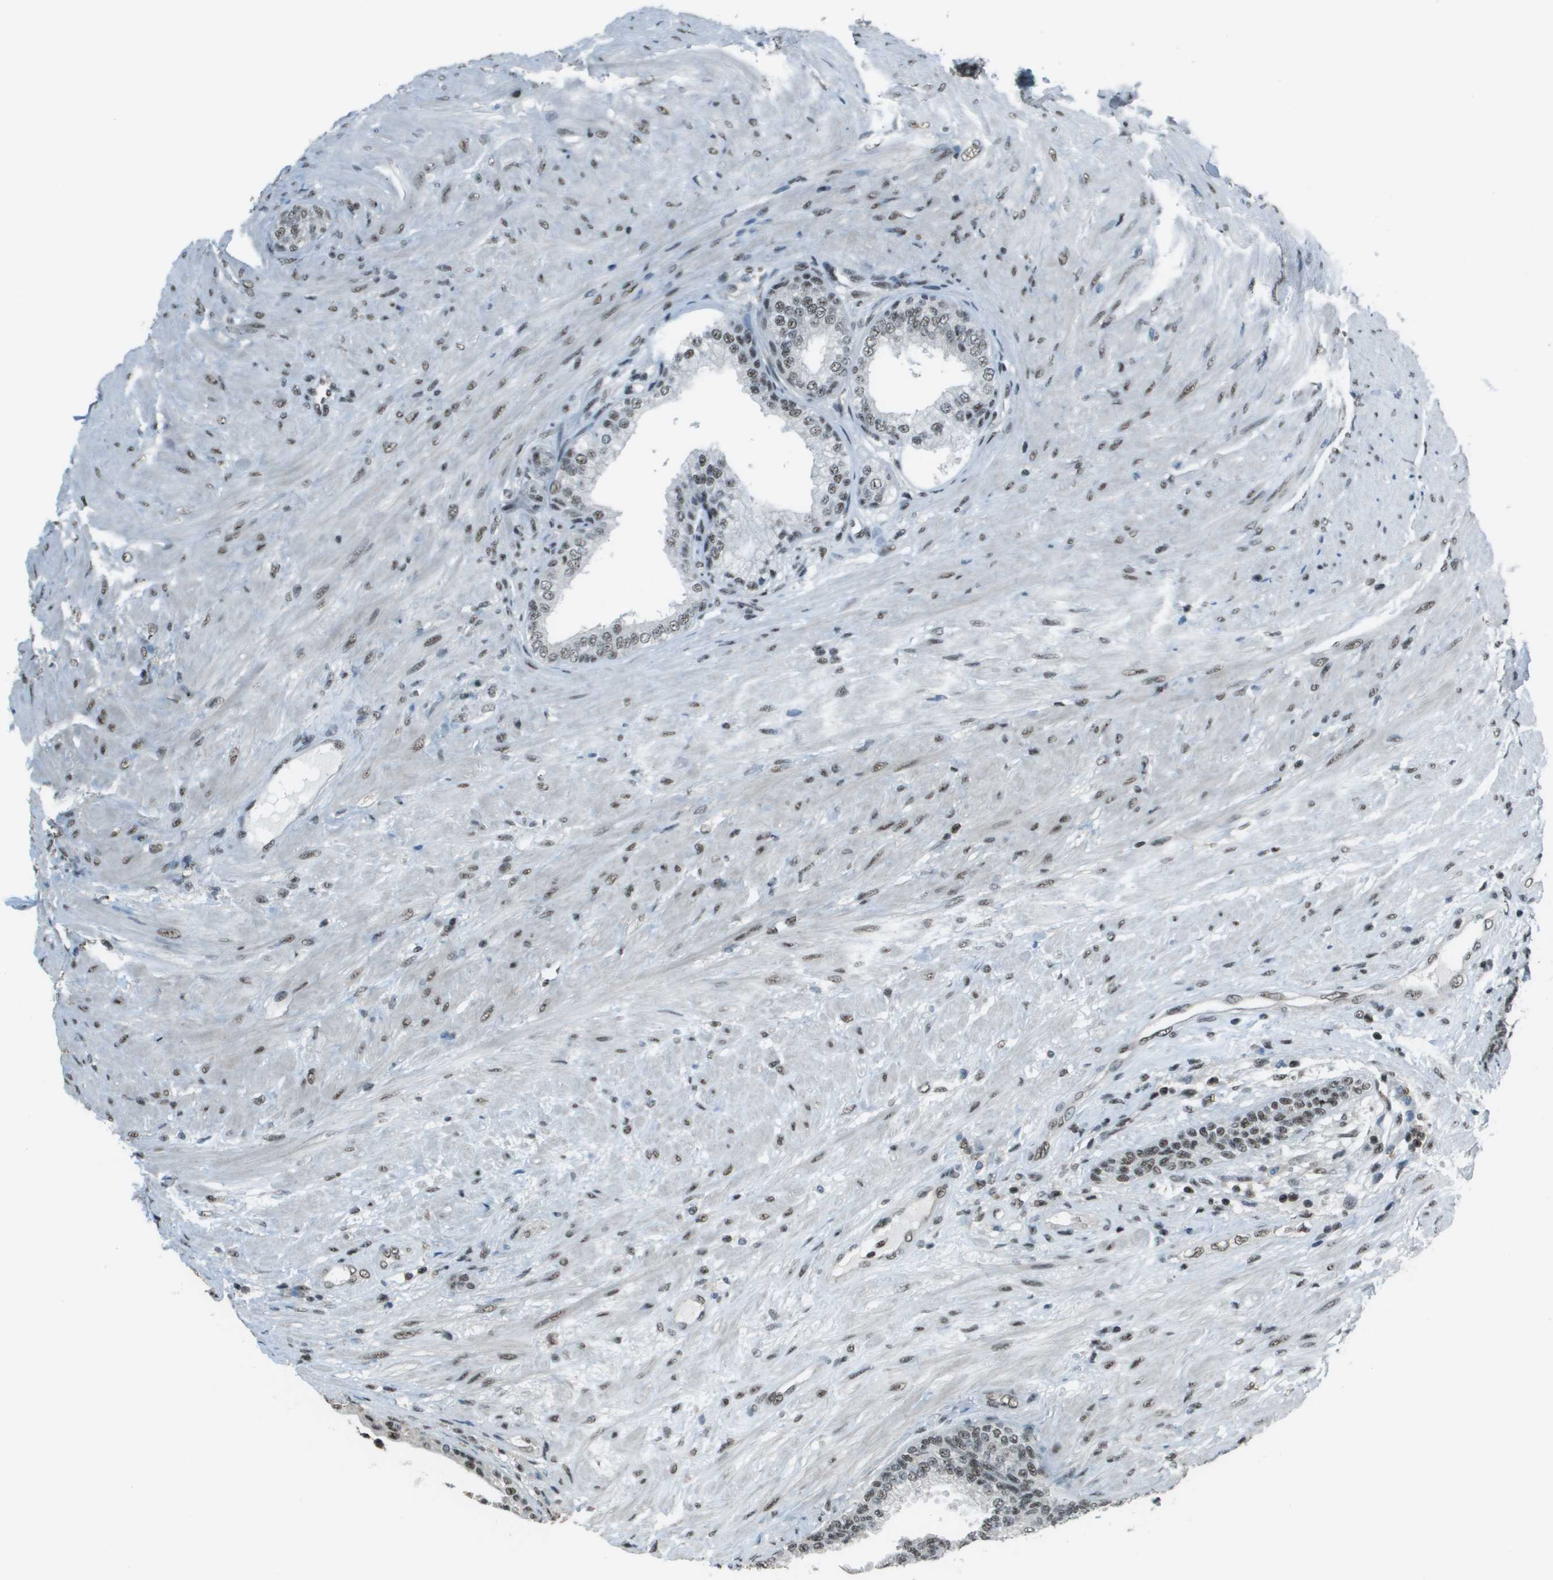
{"staining": {"intensity": "weak", "quantity": ">75%", "location": "nuclear"}, "tissue": "prostate", "cell_type": "Glandular cells", "image_type": "normal", "snomed": [{"axis": "morphology", "description": "Normal tissue, NOS"}, {"axis": "topography", "description": "Prostate"}], "caption": "Immunohistochemical staining of unremarkable human prostate demonstrates low levels of weak nuclear staining in approximately >75% of glandular cells.", "gene": "DEPDC1", "patient": {"sex": "male", "age": 76}}